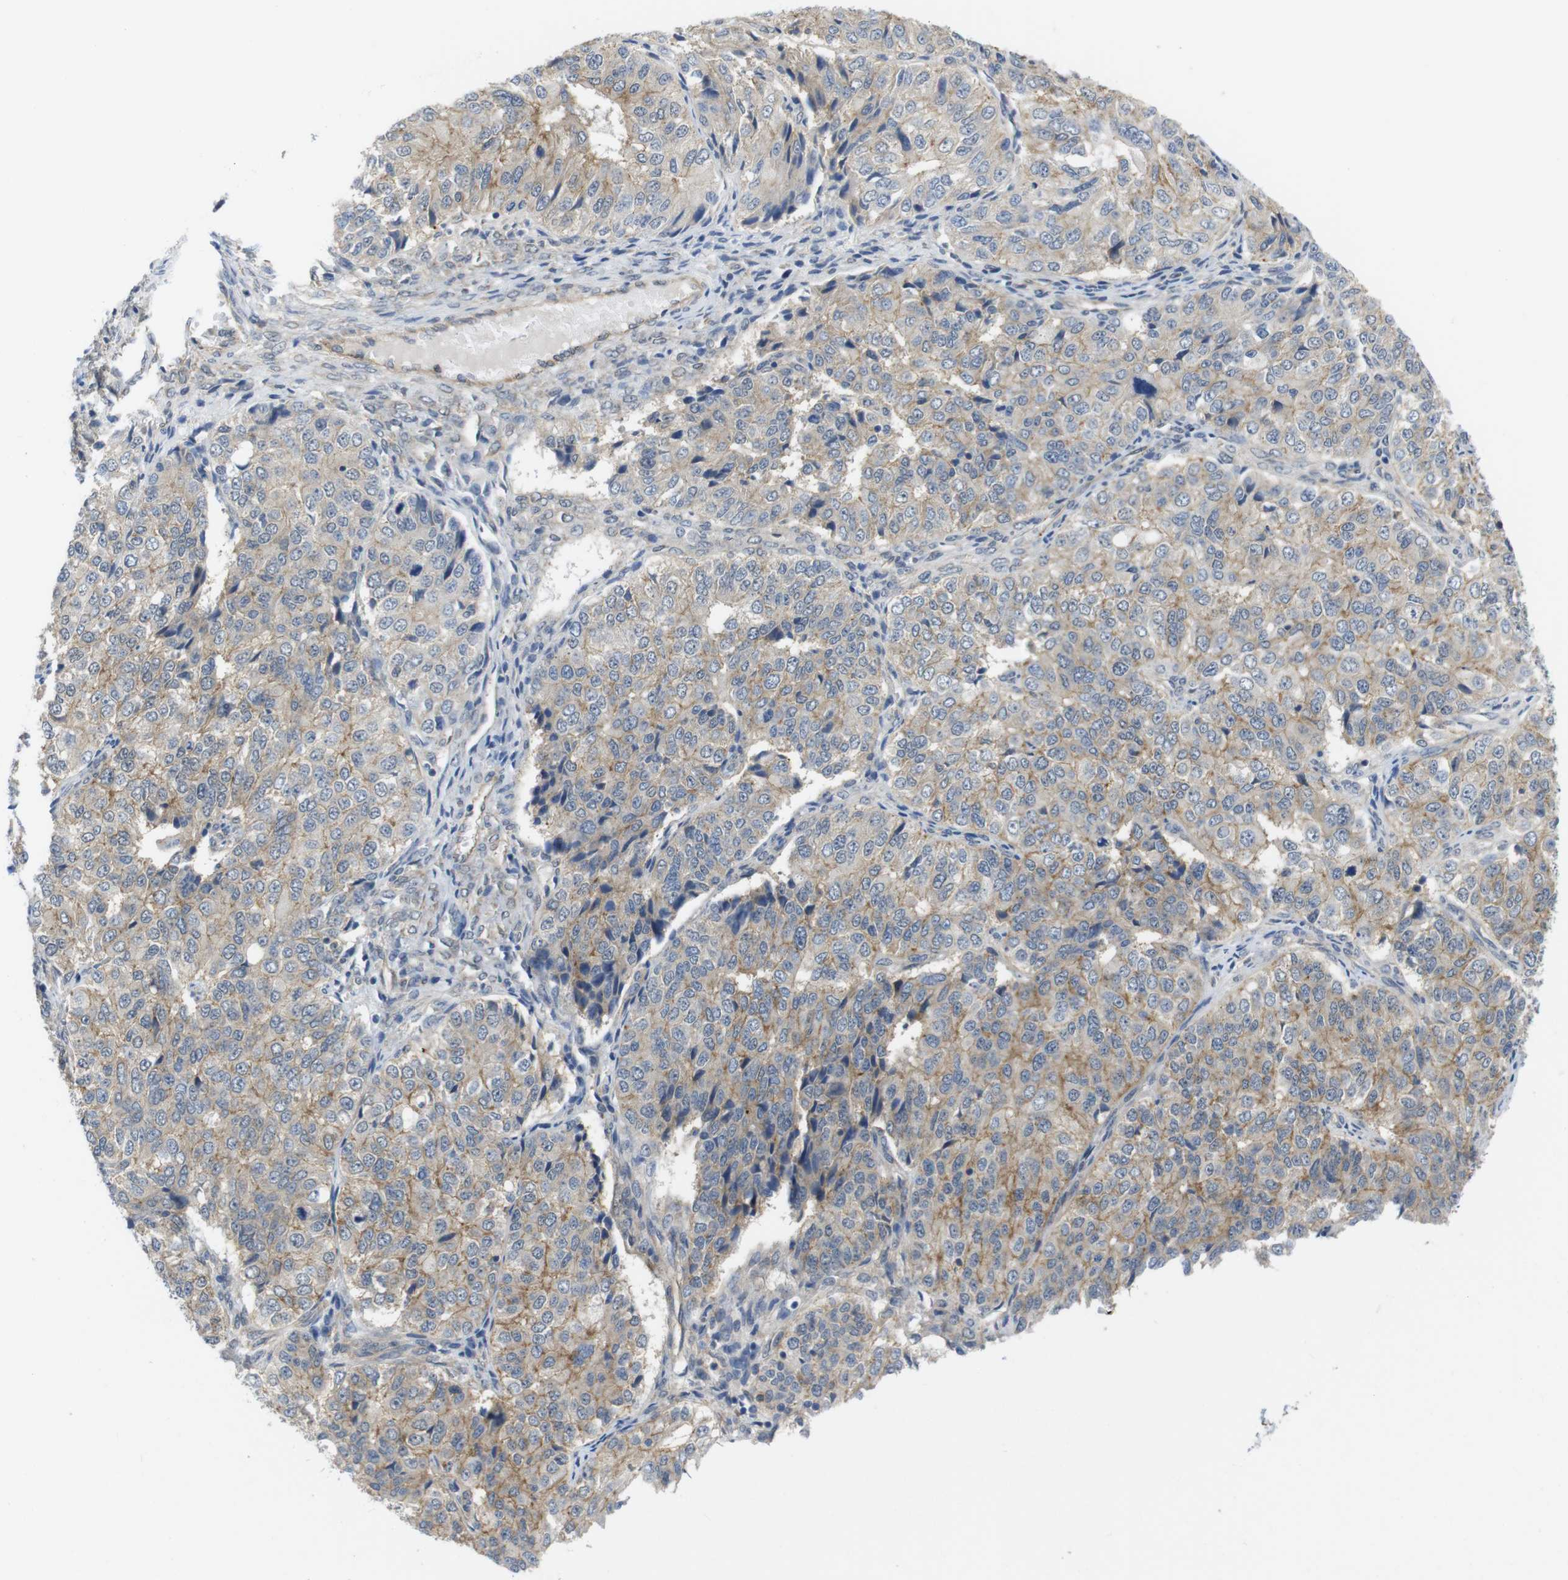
{"staining": {"intensity": "moderate", "quantity": "25%-75%", "location": "cytoplasmic/membranous"}, "tissue": "ovarian cancer", "cell_type": "Tumor cells", "image_type": "cancer", "snomed": [{"axis": "morphology", "description": "Carcinoma, endometroid"}, {"axis": "topography", "description": "Ovary"}], "caption": "A medium amount of moderate cytoplasmic/membranous staining is present in approximately 25%-75% of tumor cells in ovarian cancer (endometroid carcinoma) tissue. (DAB (3,3'-diaminobenzidine) IHC with brightfield microscopy, high magnification).", "gene": "ZDHHC5", "patient": {"sex": "female", "age": 51}}